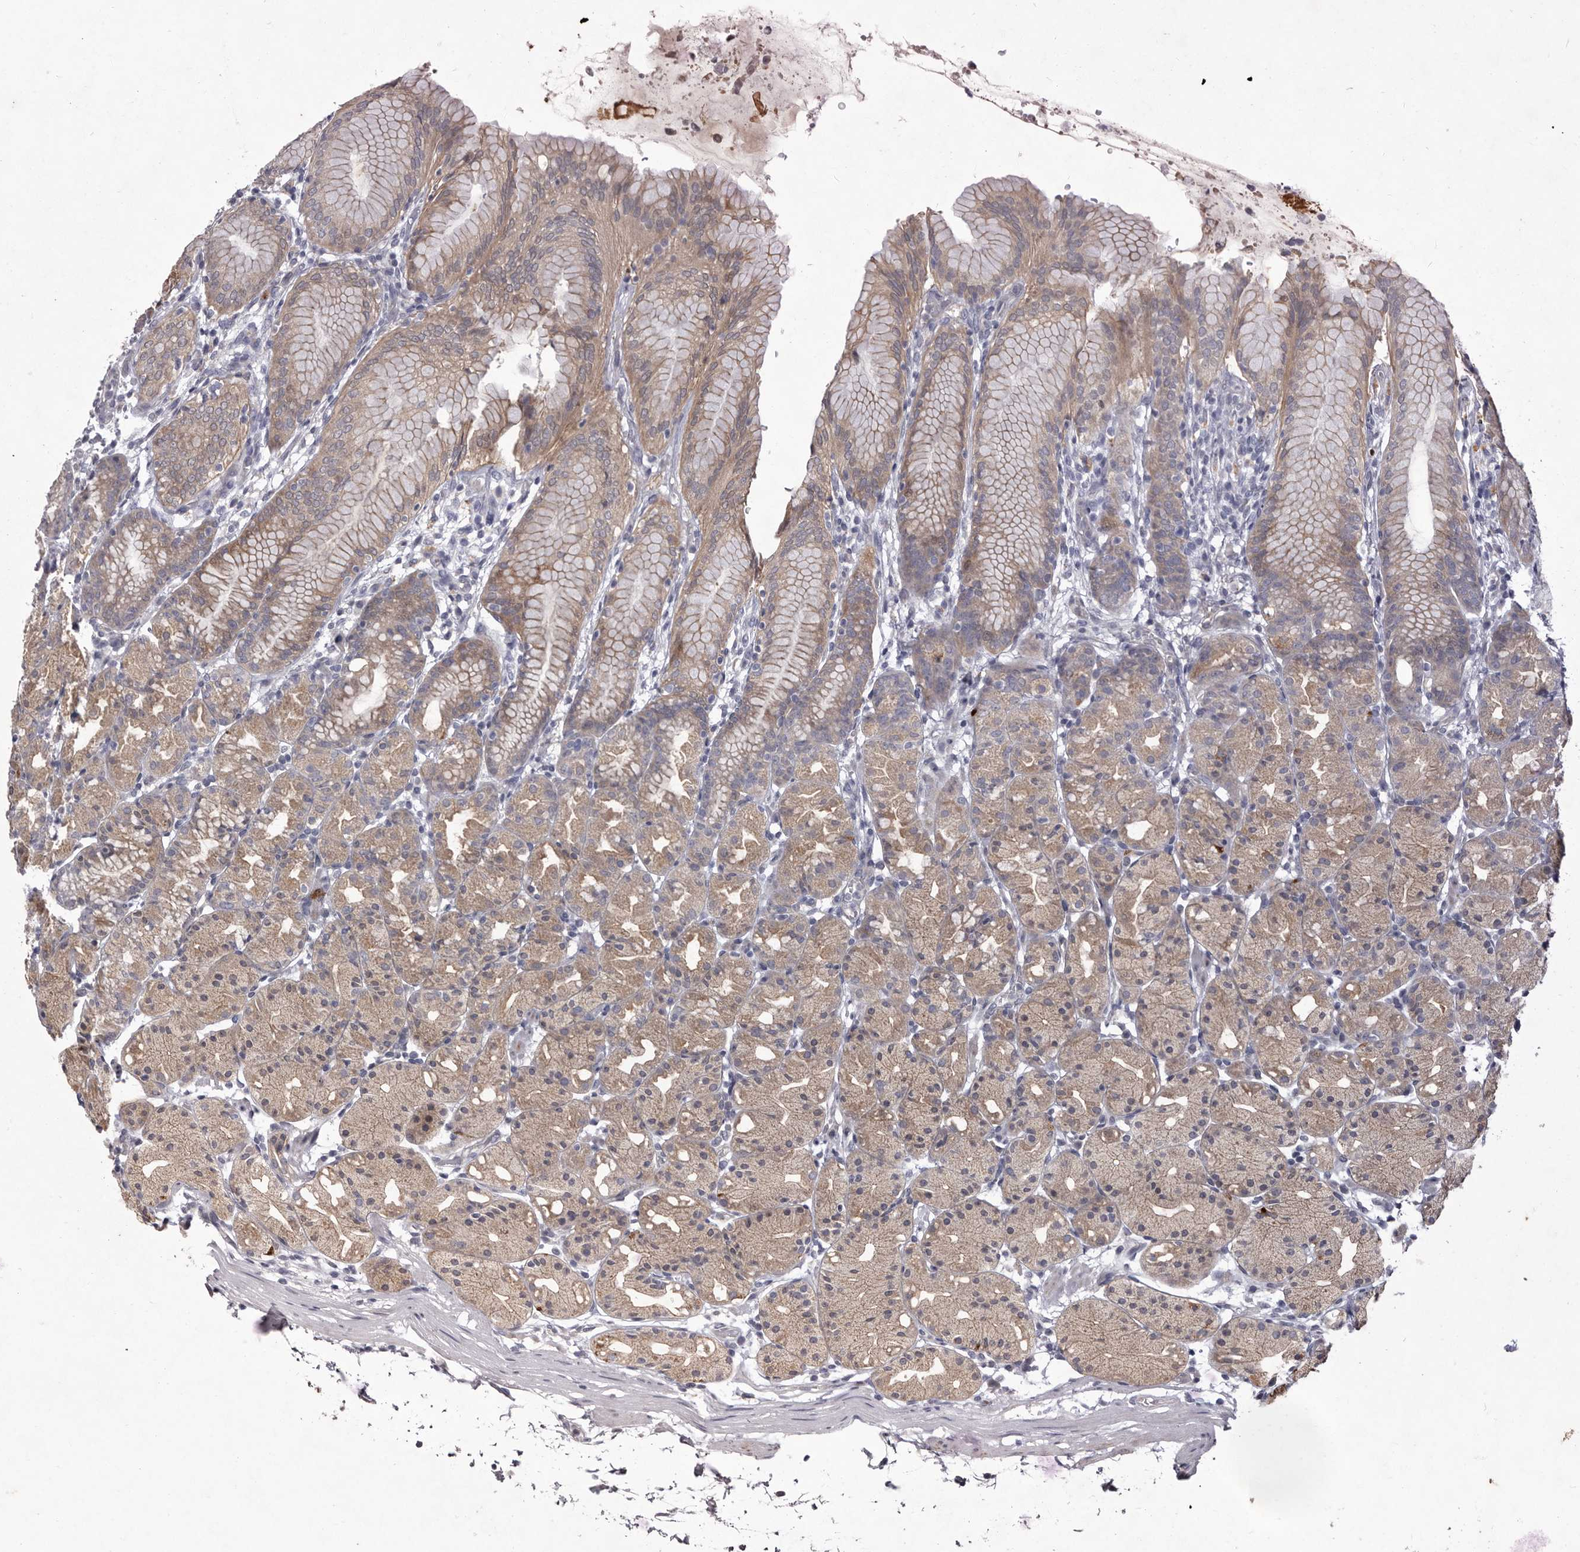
{"staining": {"intensity": "weak", "quantity": ">75%", "location": "cytoplasmic/membranous"}, "tissue": "stomach", "cell_type": "Glandular cells", "image_type": "normal", "snomed": [{"axis": "morphology", "description": "Normal tissue, NOS"}, {"axis": "topography", "description": "Stomach, upper"}], "caption": "Stomach stained with immunohistochemistry (IHC) demonstrates weak cytoplasmic/membranous expression in approximately >75% of glandular cells. (DAB IHC with brightfield microscopy, high magnification).", "gene": "GARNL3", "patient": {"sex": "male", "age": 48}}